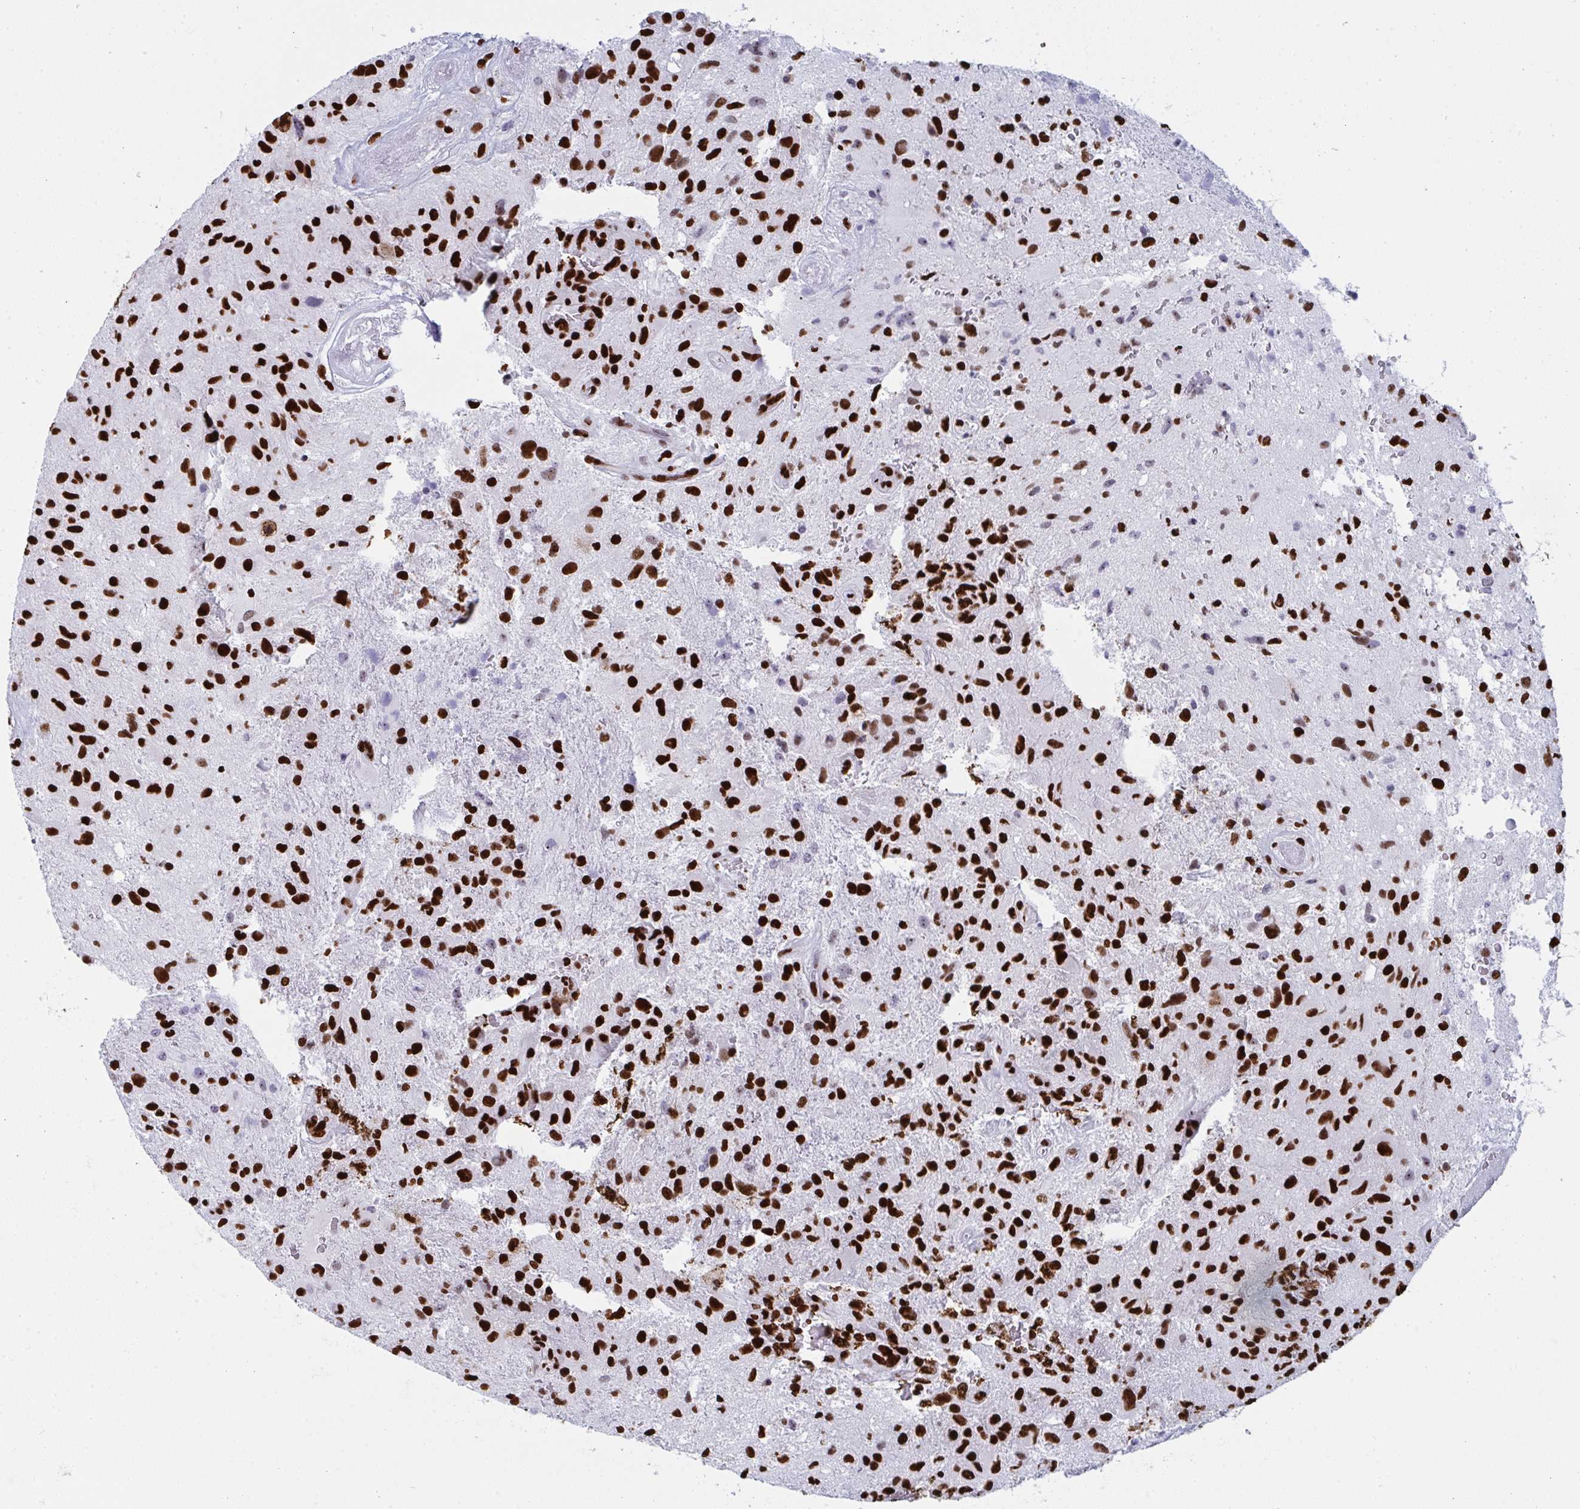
{"staining": {"intensity": "strong", "quantity": ">75%", "location": "nuclear"}, "tissue": "glioma", "cell_type": "Tumor cells", "image_type": "cancer", "snomed": [{"axis": "morphology", "description": "Glioma, malignant, High grade"}, {"axis": "topography", "description": "Brain"}], "caption": "DAB (3,3'-diaminobenzidine) immunohistochemical staining of human high-grade glioma (malignant) demonstrates strong nuclear protein expression in approximately >75% of tumor cells.", "gene": "GAR1", "patient": {"sex": "male", "age": 53}}